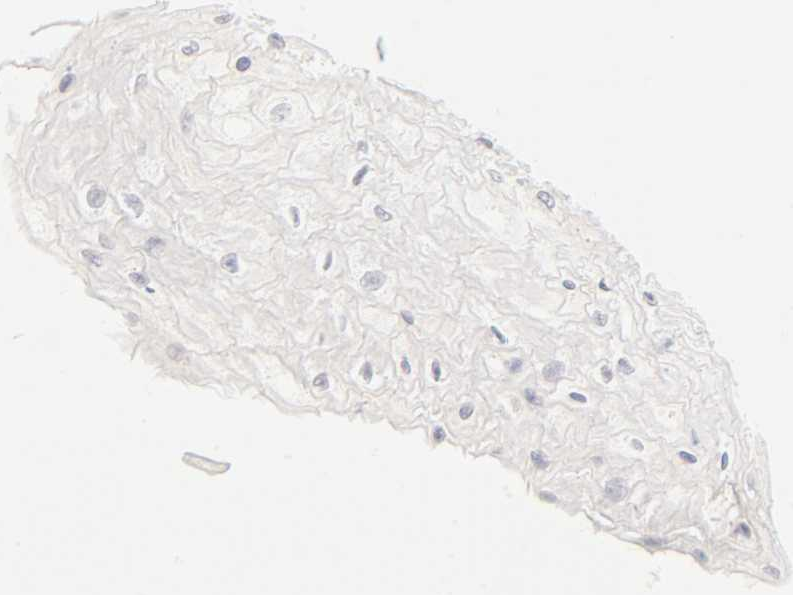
{"staining": {"intensity": "moderate", "quantity": "25%-75%", "location": "nuclear"}, "tissue": "esophagus", "cell_type": "Squamous epithelial cells", "image_type": "normal", "snomed": [{"axis": "morphology", "description": "Normal tissue, NOS"}, {"axis": "topography", "description": "Esophagus"}], "caption": "Immunohistochemical staining of benign esophagus displays medium levels of moderate nuclear expression in approximately 25%-75% of squamous epithelial cells. (DAB (3,3'-diaminobenzidine) IHC with brightfield microscopy, high magnification).", "gene": "MNAT1", "patient": {"sex": "female", "age": 72}}